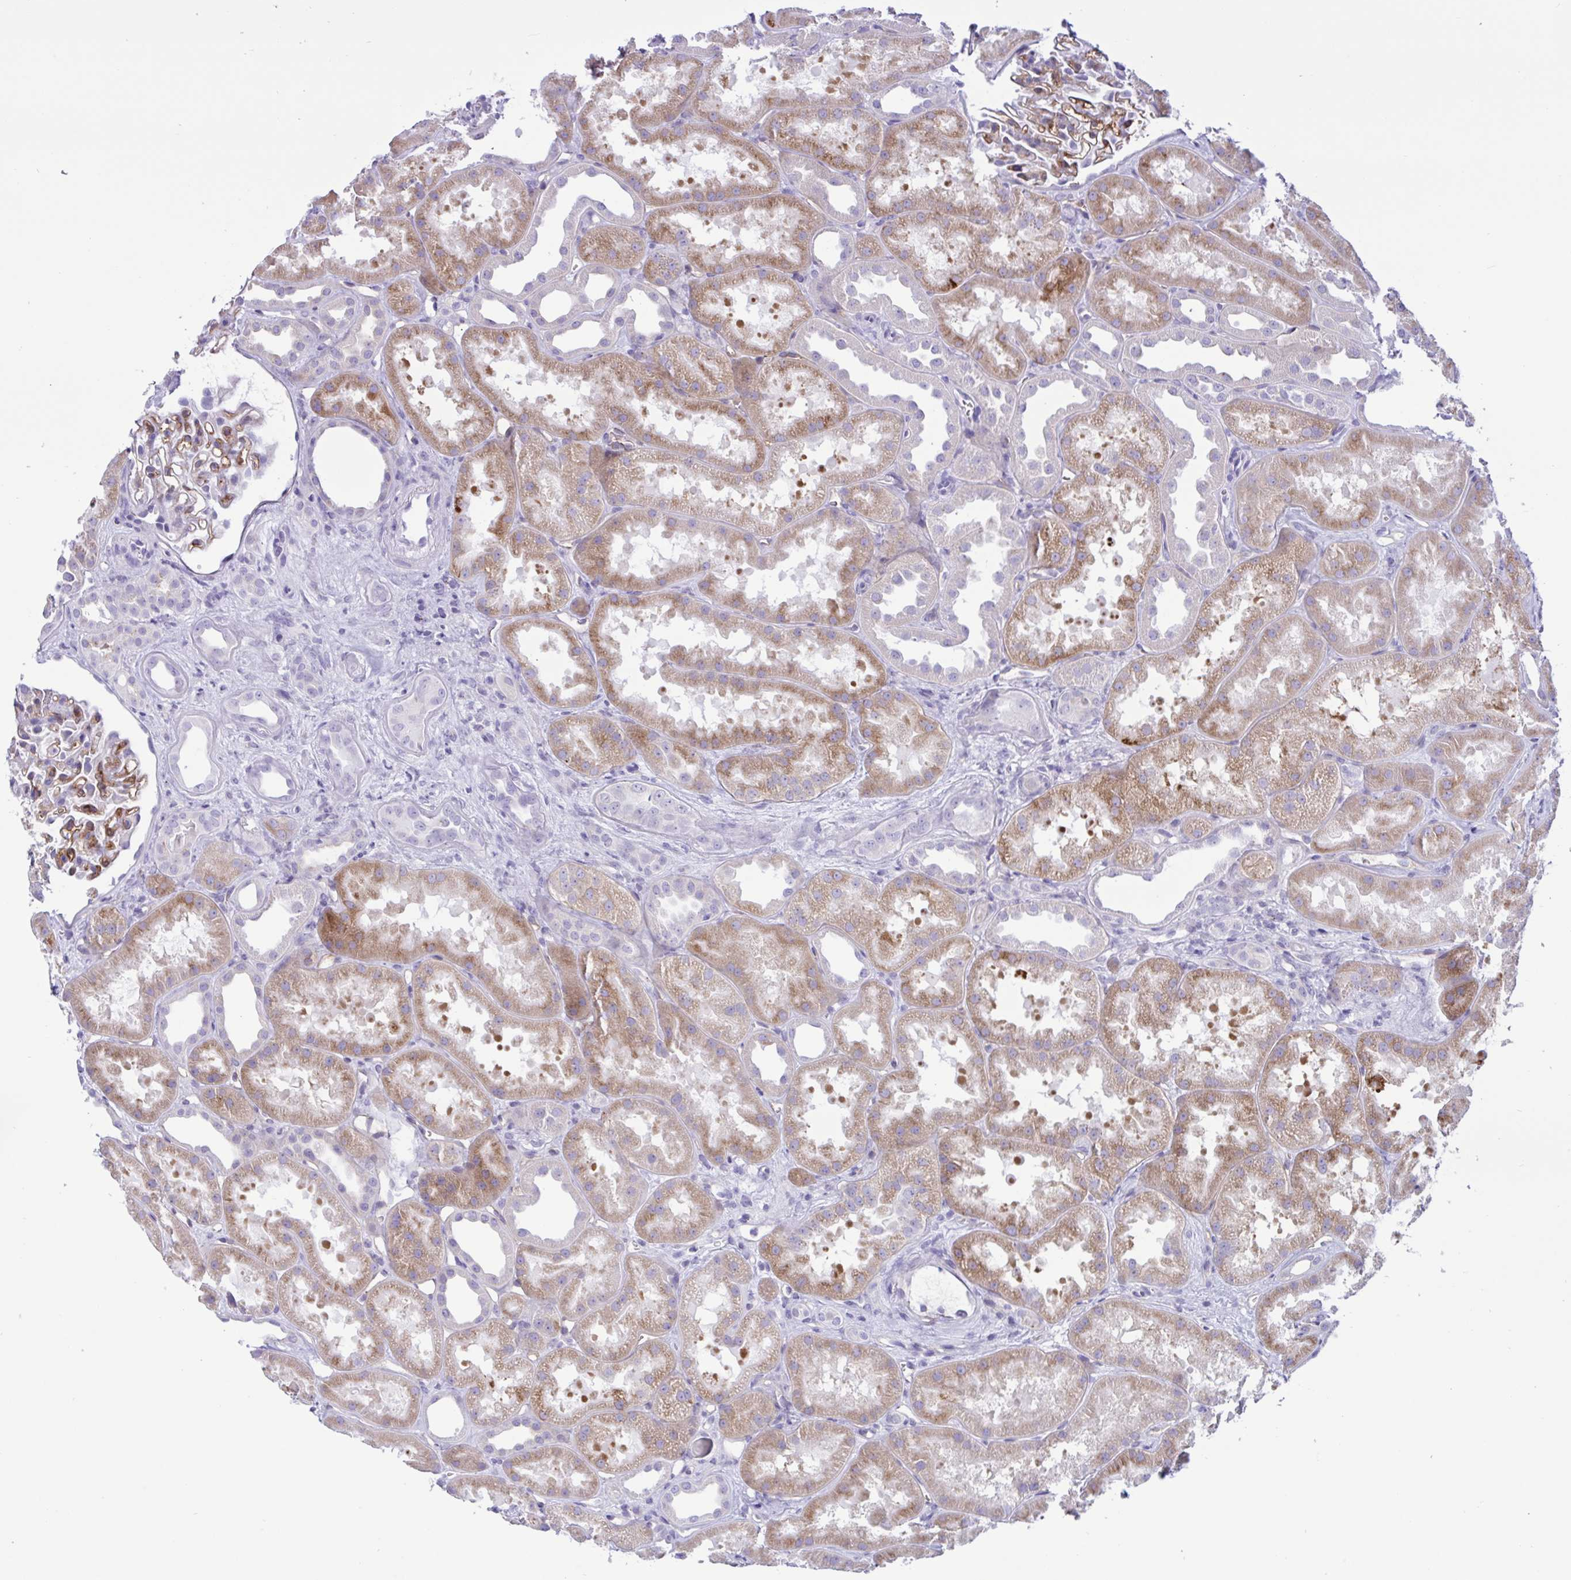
{"staining": {"intensity": "moderate", "quantity": "25%-75%", "location": "cytoplasmic/membranous"}, "tissue": "kidney", "cell_type": "Cells in glomeruli", "image_type": "normal", "snomed": [{"axis": "morphology", "description": "Normal tissue, NOS"}, {"axis": "topography", "description": "Kidney"}], "caption": "Benign kidney was stained to show a protein in brown. There is medium levels of moderate cytoplasmic/membranous staining in about 25%-75% of cells in glomeruli.", "gene": "SREBF1", "patient": {"sex": "male", "age": 61}}